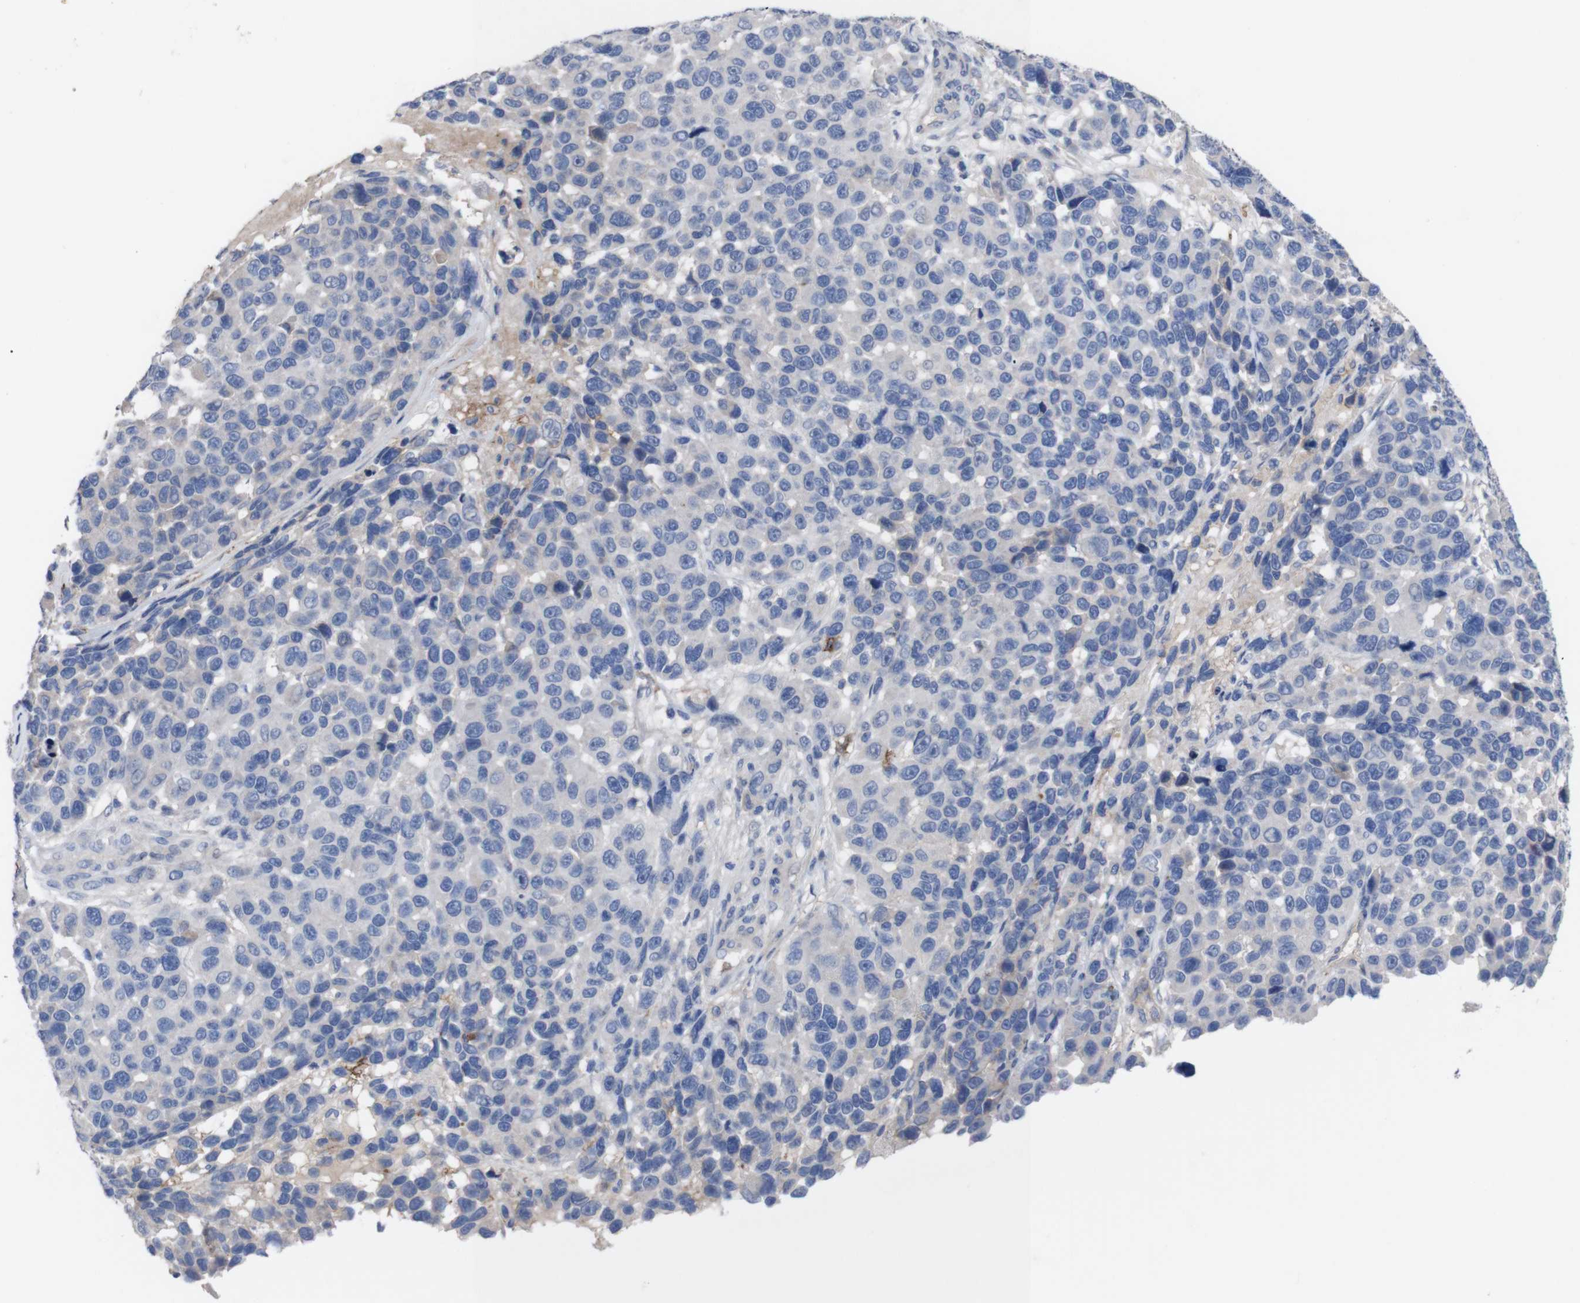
{"staining": {"intensity": "negative", "quantity": "none", "location": "none"}, "tissue": "melanoma", "cell_type": "Tumor cells", "image_type": "cancer", "snomed": [{"axis": "morphology", "description": "Malignant melanoma, NOS"}, {"axis": "topography", "description": "Skin"}], "caption": "An image of human malignant melanoma is negative for staining in tumor cells.", "gene": "C5AR1", "patient": {"sex": "male", "age": 53}}